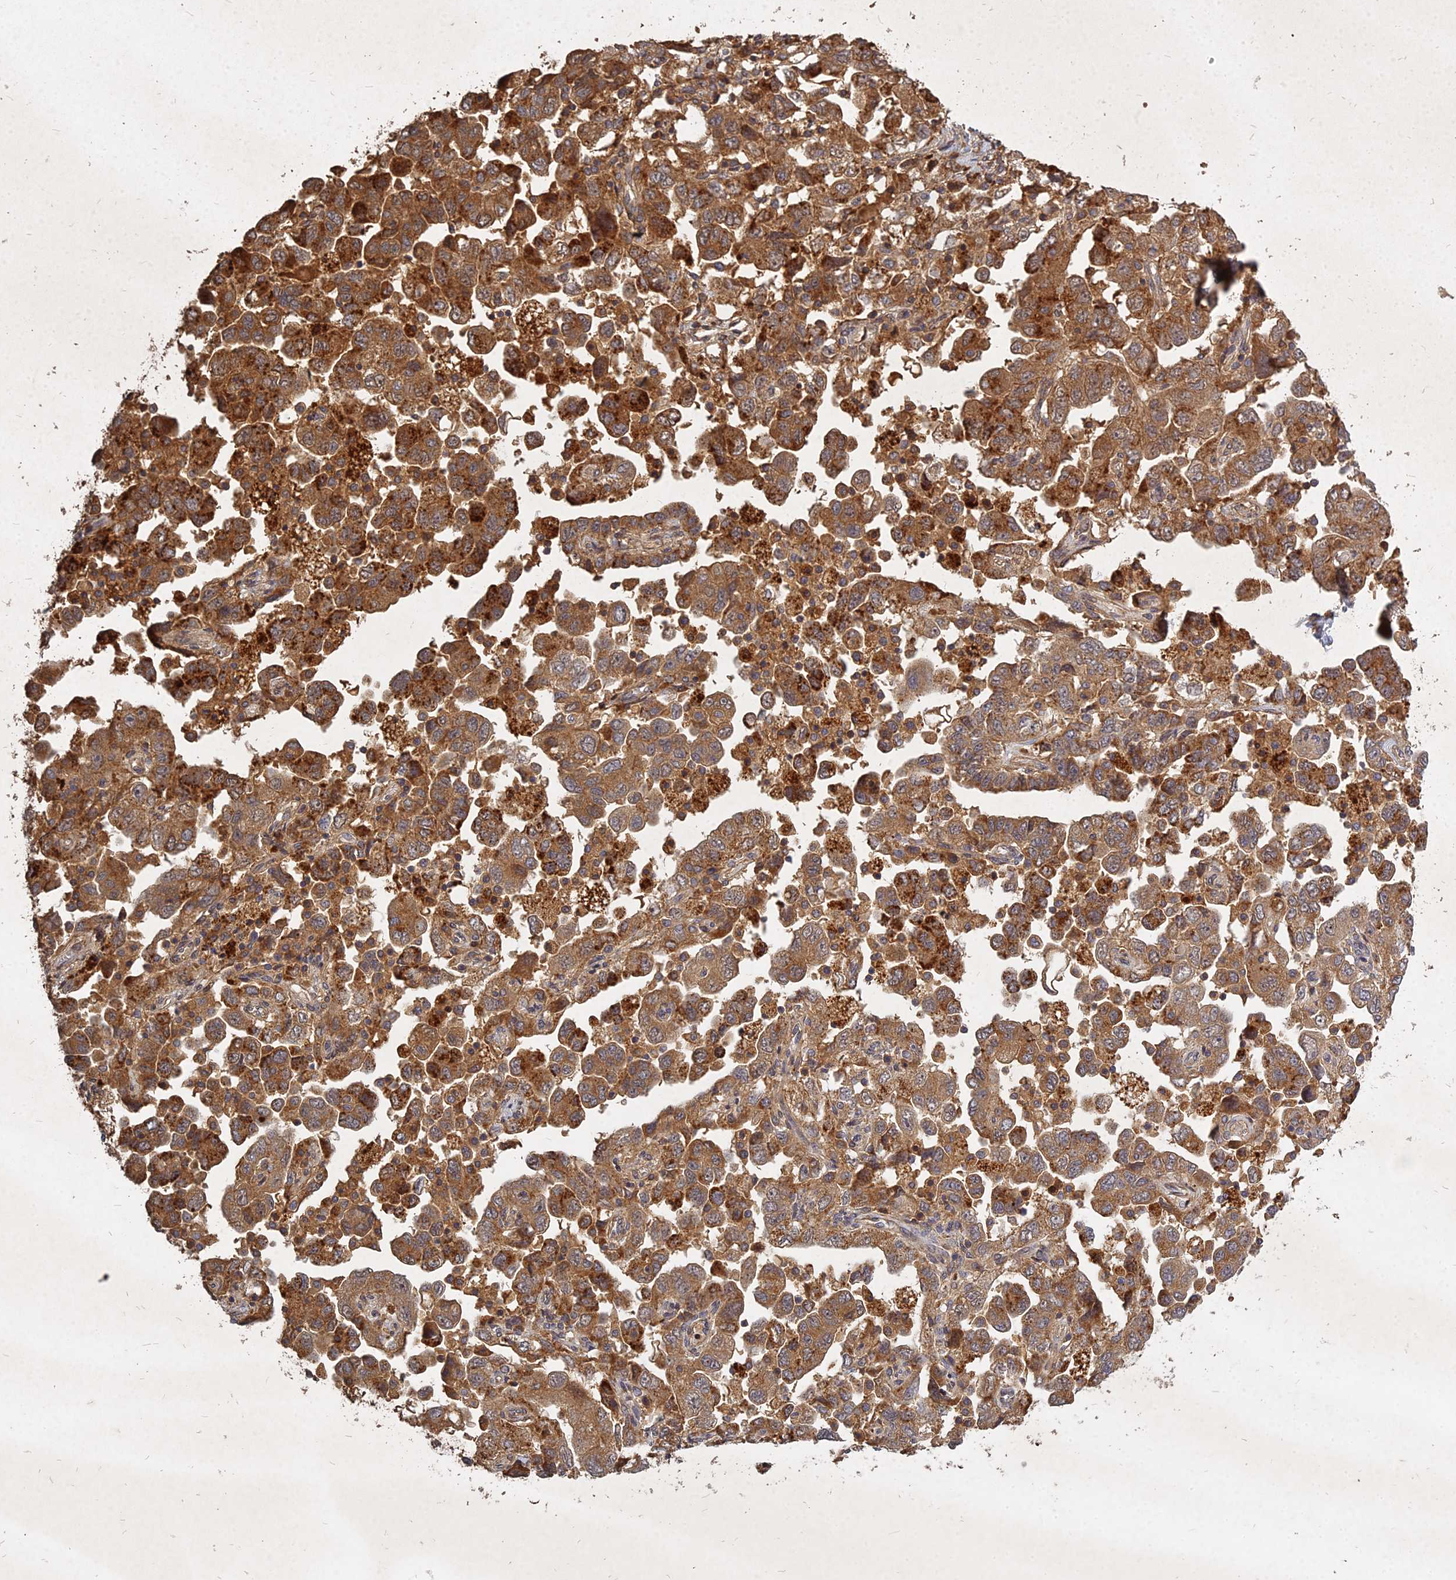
{"staining": {"intensity": "moderate", "quantity": ">75%", "location": "cytoplasmic/membranous"}, "tissue": "ovarian cancer", "cell_type": "Tumor cells", "image_type": "cancer", "snomed": [{"axis": "morphology", "description": "Carcinoma, NOS"}, {"axis": "morphology", "description": "Cystadenocarcinoma, serous, NOS"}, {"axis": "topography", "description": "Ovary"}], "caption": "There is medium levels of moderate cytoplasmic/membranous positivity in tumor cells of carcinoma (ovarian), as demonstrated by immunohistochemical staining (brown color).", "gene": "UBE2W", "patient": {"sex": "female", "age": 69}}